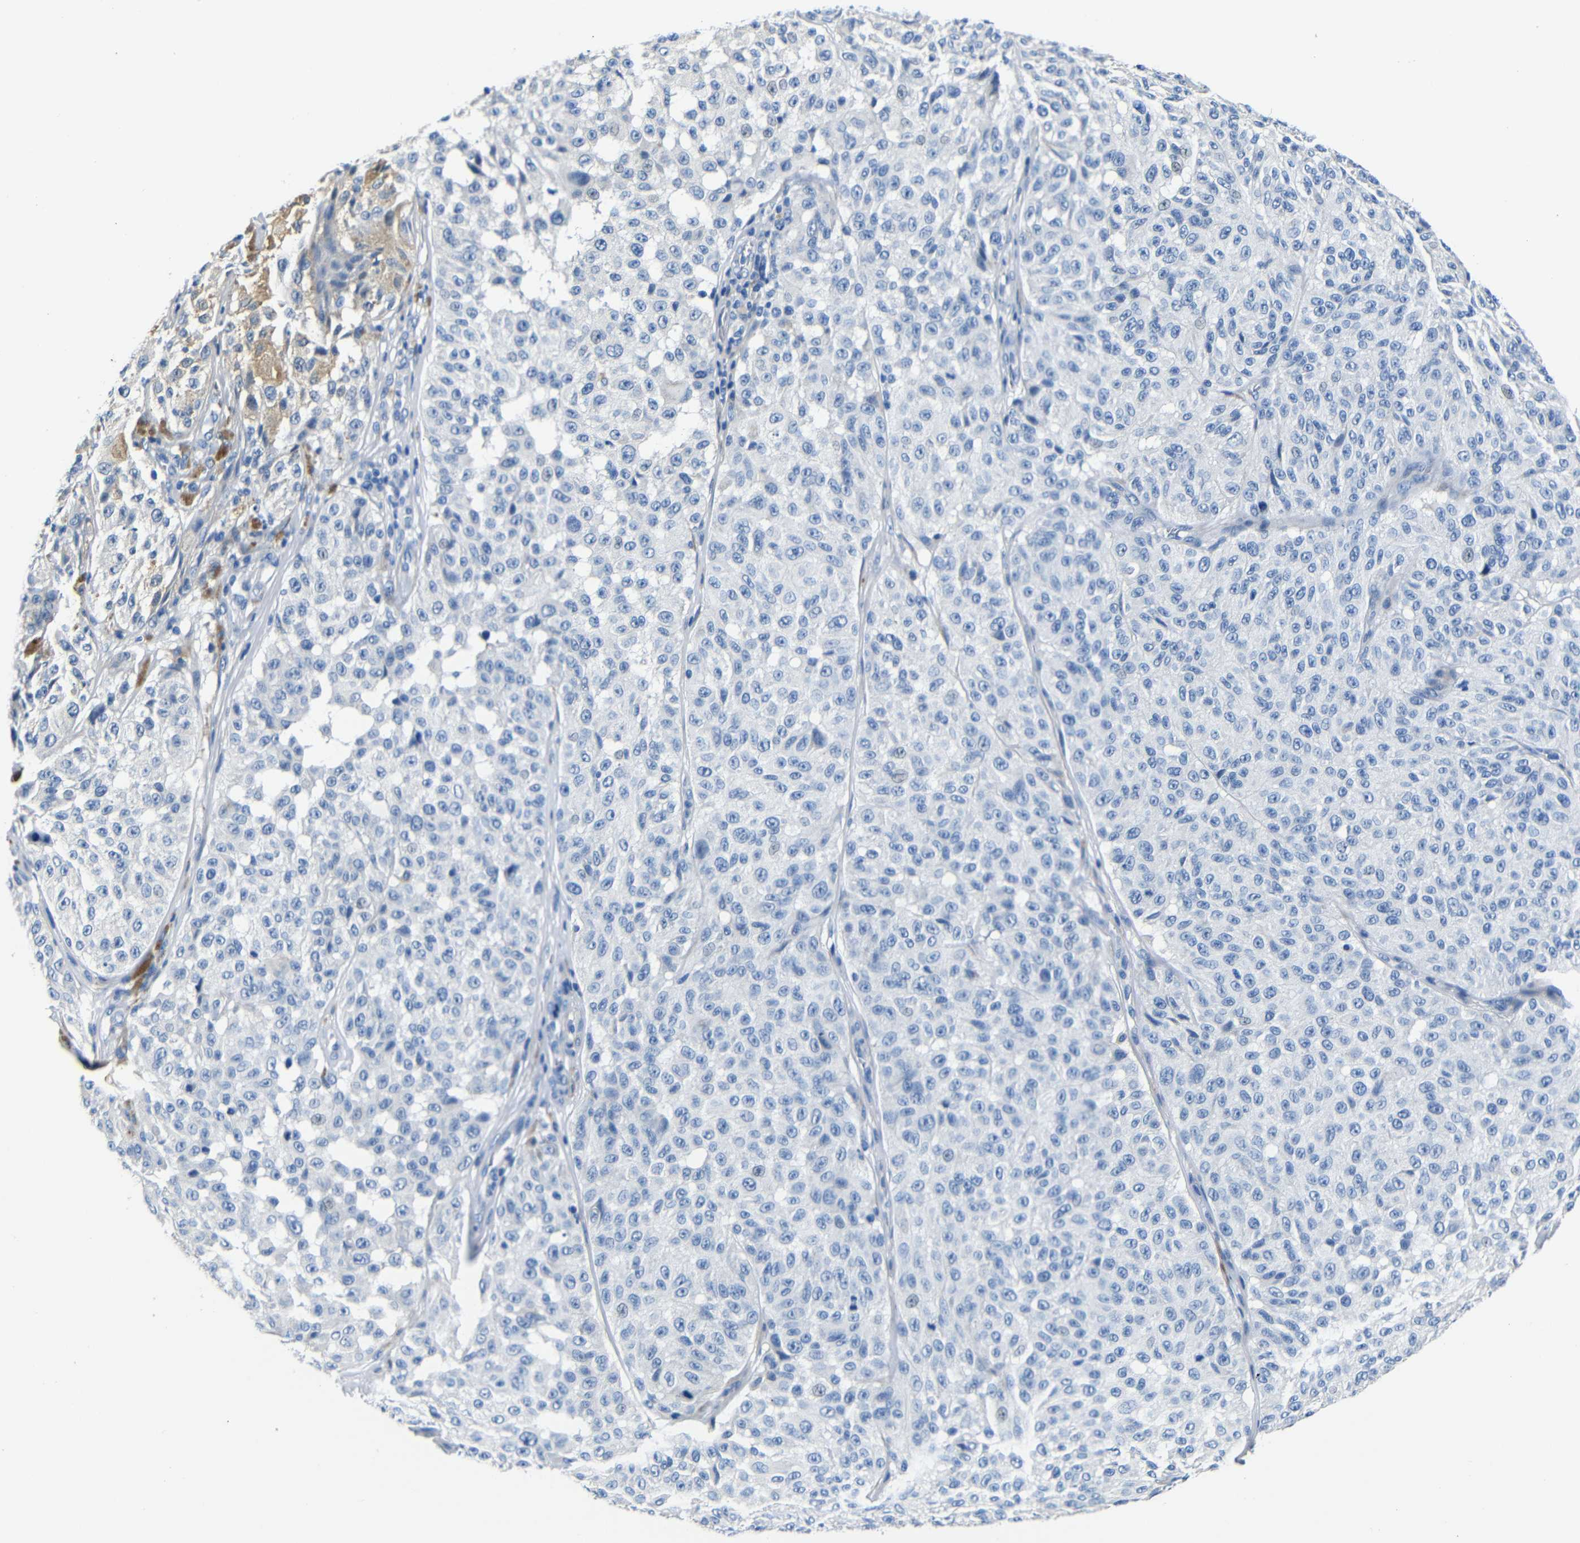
{"staining": {"intensity": "negative", "quantity": "none", "location": "none"}, "tissue": "melanoma", "cell_type": "Tumor cells", "image_type": "cancer", "snomed": [{"axis": "morphology", "description": "Malignant melanoma, NOS"}, {"axis": "topography", "description": "Skin"}], "caption": "This image is of melanoma stained with IHC to label a protein in brown with the nuclei are counter-stained blue. There is no positivity in tumor cells. The staining was performed using DAB to visualize the protein expression in brown, while the nuclei were stained in blue with hematoxylin (Magnification: 20x).", "gene": "TNFAIP1", "patient": {"sex": "female", "age": 46}}